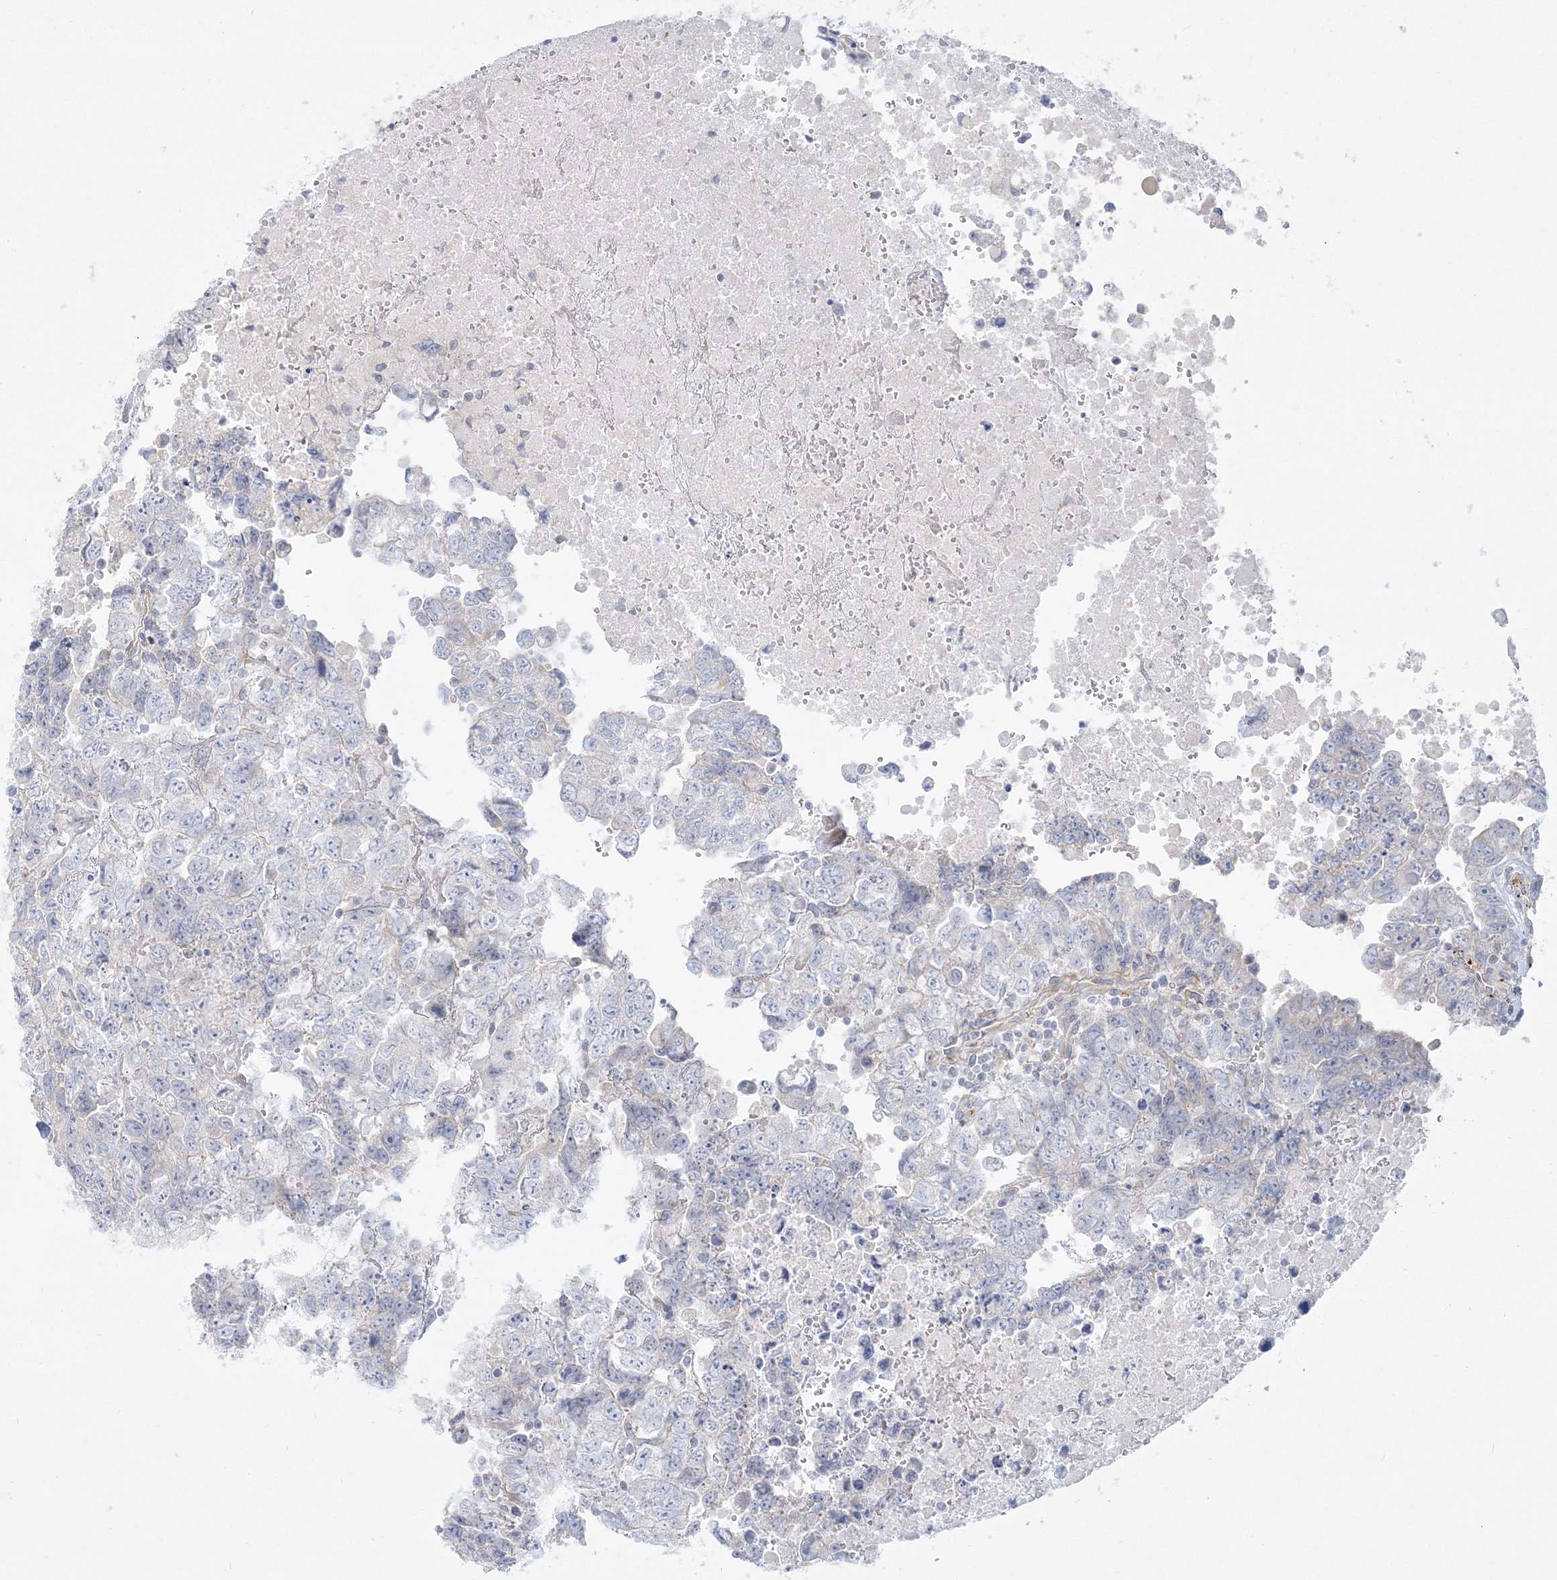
{"staining": {"intensity": "negative", "quantity": "none", "location": "none"}, "tissue": "testis cancer", "cell_type": "Tumor cells", "image_type": "cancer", "snomed": [{"axis": "morphology", "description": "Carcinoma, Embryonal, NOS"}, {"axis": "topography", "description": "Testis"}], "caption": "This photomicrograph is of testis cancer stained with immunohistochemistry (IHC) to label a protein in brown with the nuclei are counter-stained blue. There is no expression in tumor cells.", "gene": "GPAT2", "patient": {"sex": "male", "age": 37}}